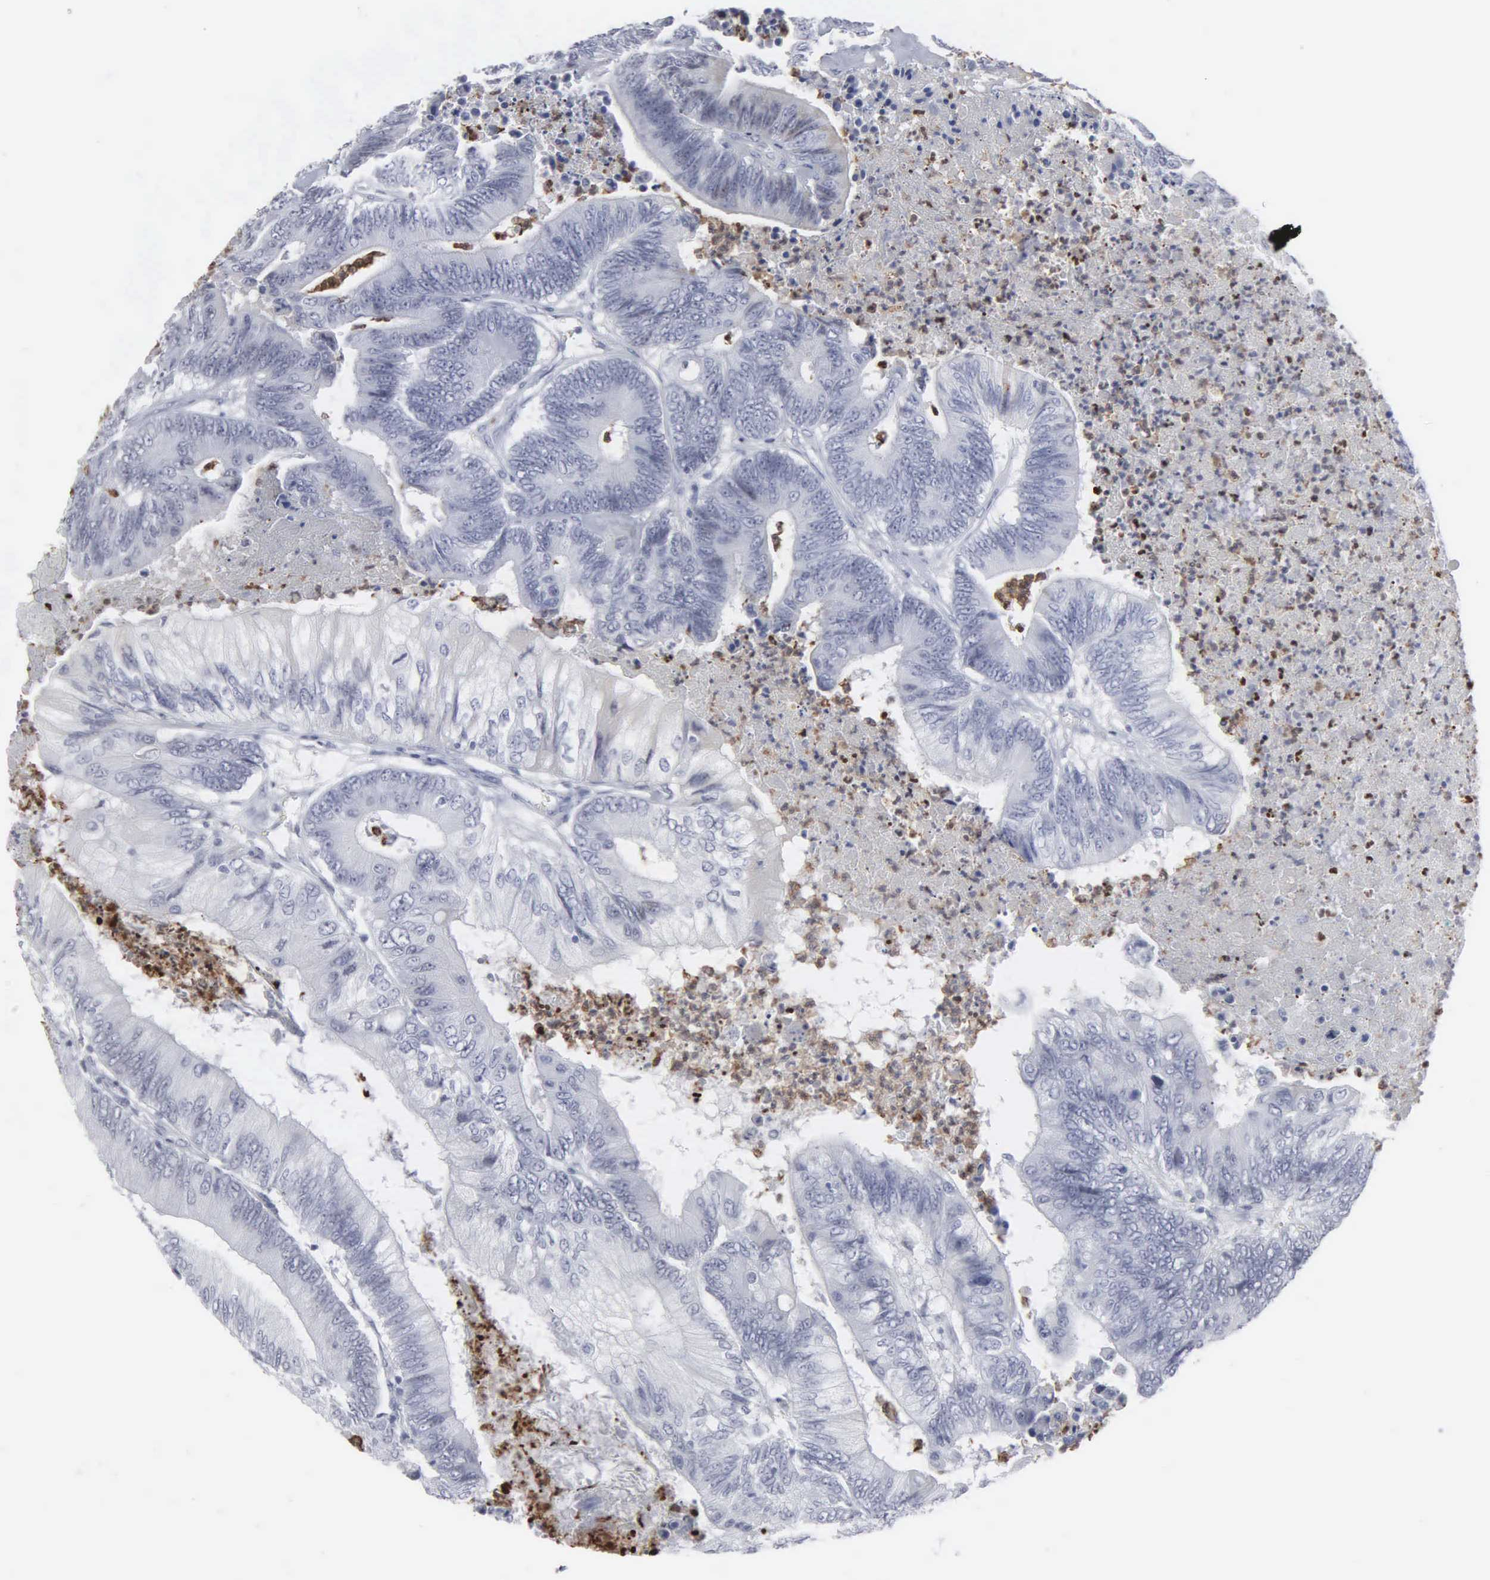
{"staining": {"intensity": "negative", "quantity": "none", "location": "none"}, "tissue": "colorectal cancer", "cell_type": "Tumor cells", "image_type": "cancer", "snomed": [{"axis": "morphology", "description": "Adenocarcinoma, NOS"}, {"axis": "topography", "description": "Colon"}], "caption": "Tumor cells are negative for brown protein staining in colorectal adenocarcinoma.", "gene": "SPIN3", "patient": {"sex": "male", "age": 65}}